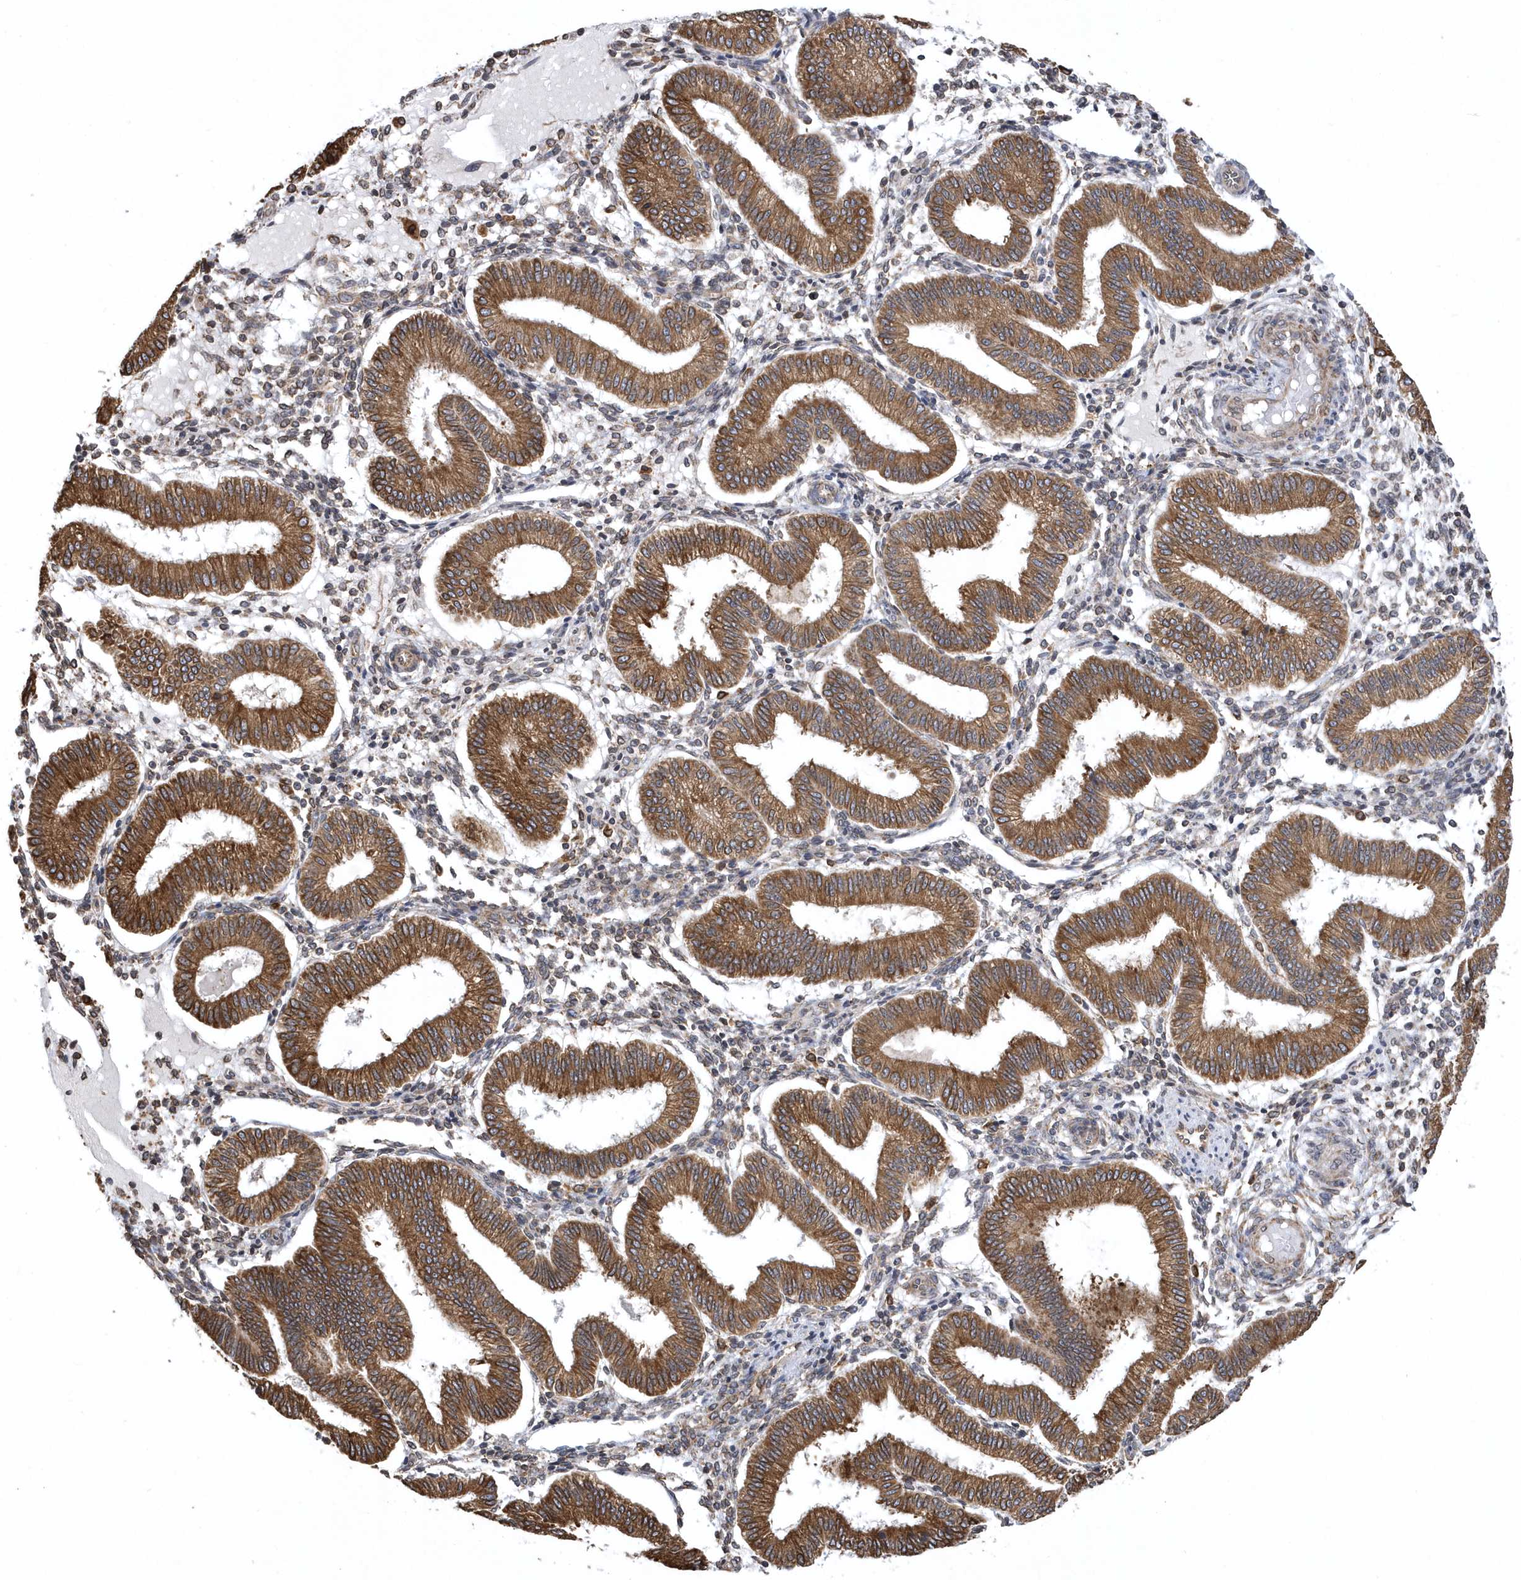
{"staining": {"intensity": "moderate", "quantity": "25%-75%", "location": "cytoplasmic/membranous"}, "tissue": "endometrium", "cell_type": "Cells in endometrial stroma", "image_type": "normal", "snomed": [{"axis": "morphology", "description": "Normal tissue, NOS"}, {"axis": "topography", "description": "Endometrium"}], "caption": "A brown stain highlights moderate cytoplasmic/membranous staining of a protein in cells in endometrial stroma of benign endometrium. (IHC, brightfield microscopy, high magnification).", "gene": "VAMP7", "patient": {"sex": "female", "age": 39}}